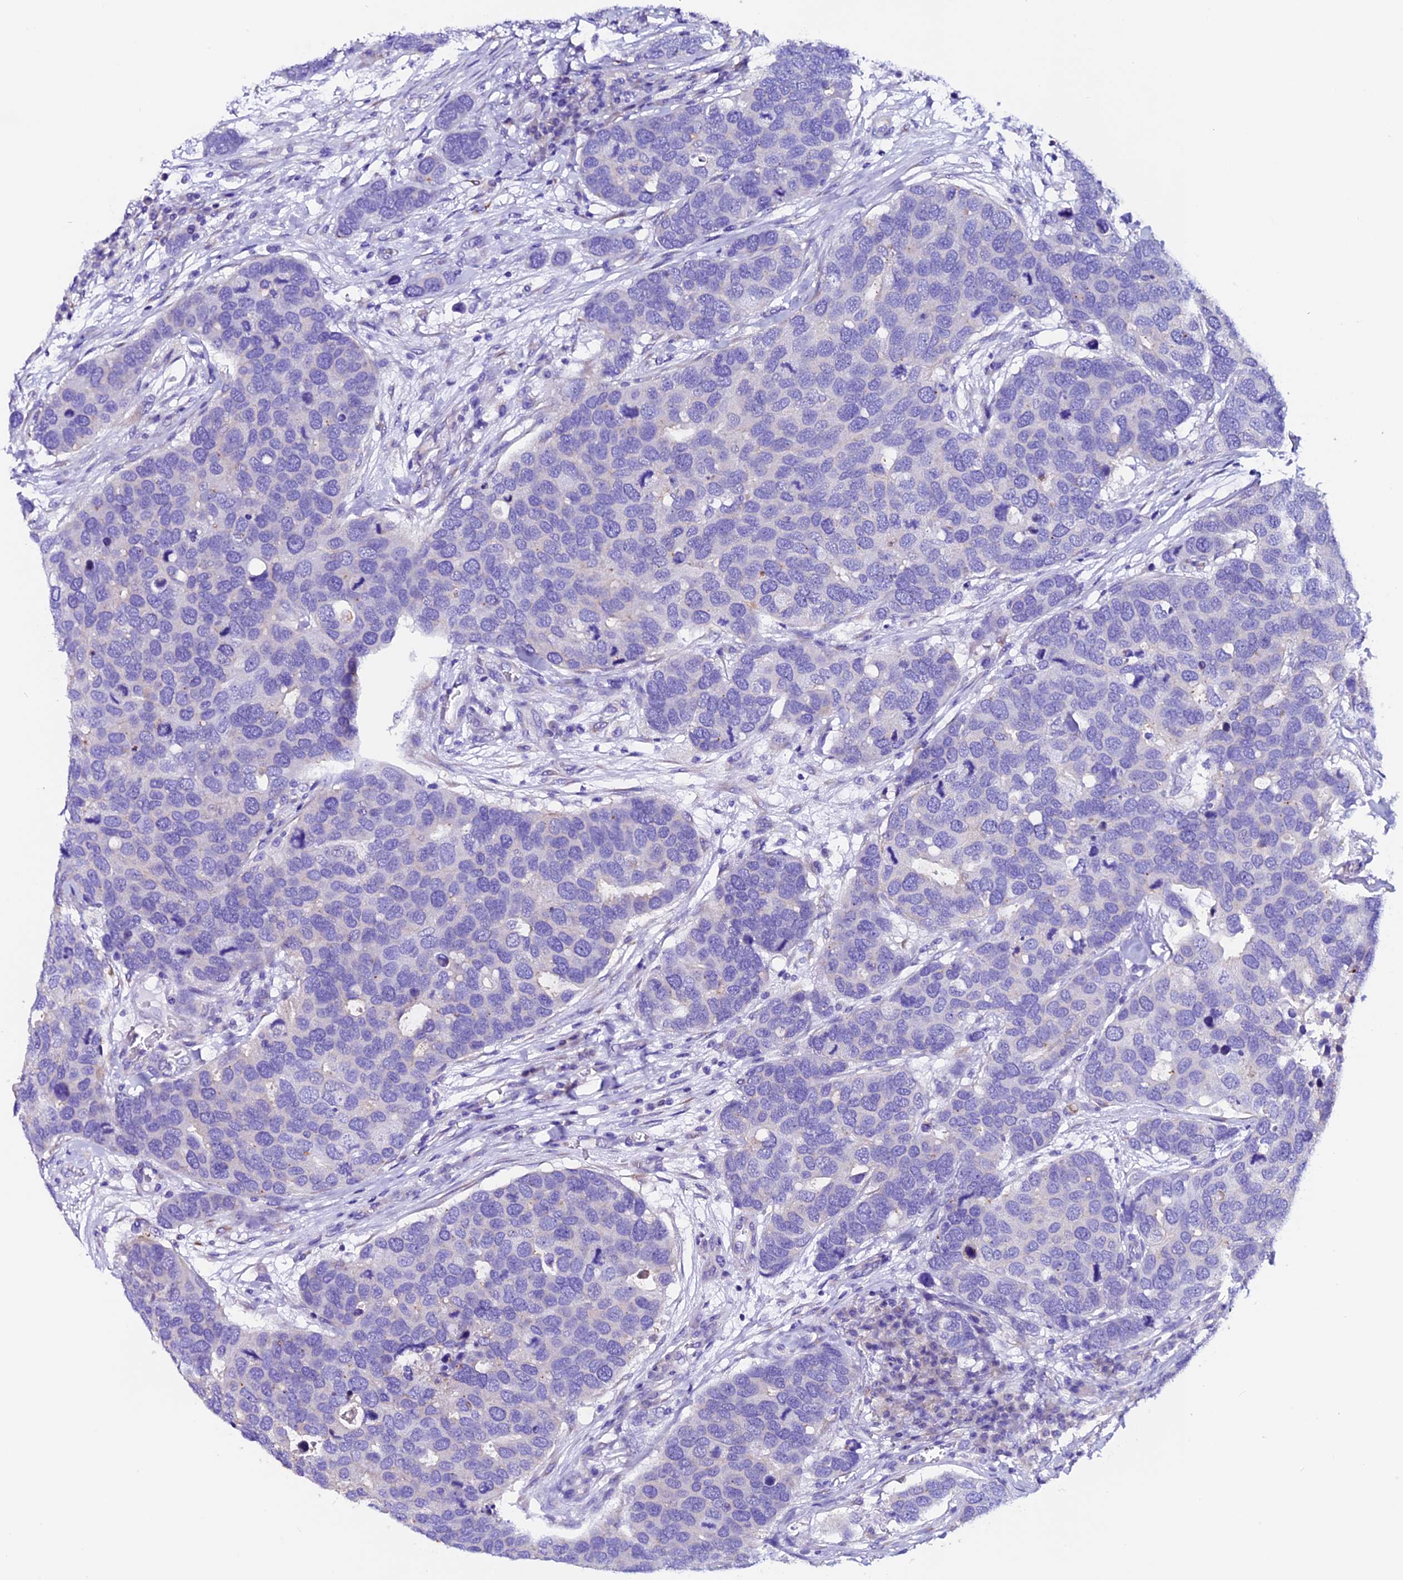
{"staining": {"intensity": "negative", "quantity": "none", "location": "none"}, "tissue": "breast cancer", "cell_type": "Tumor cells", "image_type": "cancer", "snomed": [{"axis": "morphology", "description": "Duct carcinoma"}, {"axis": "topography", "description": "Breast"}], "caption": "This photomicrograph is of breast cancer (intraductal carcinoma) stained with IHC to label a protein in brown with the nuclei are counter-stained blue. There is no positivity in tumor cells. Nuclei are stained in blue.", "gene": "COMTD1", "patient": {"sex": "female", "age": 83}}